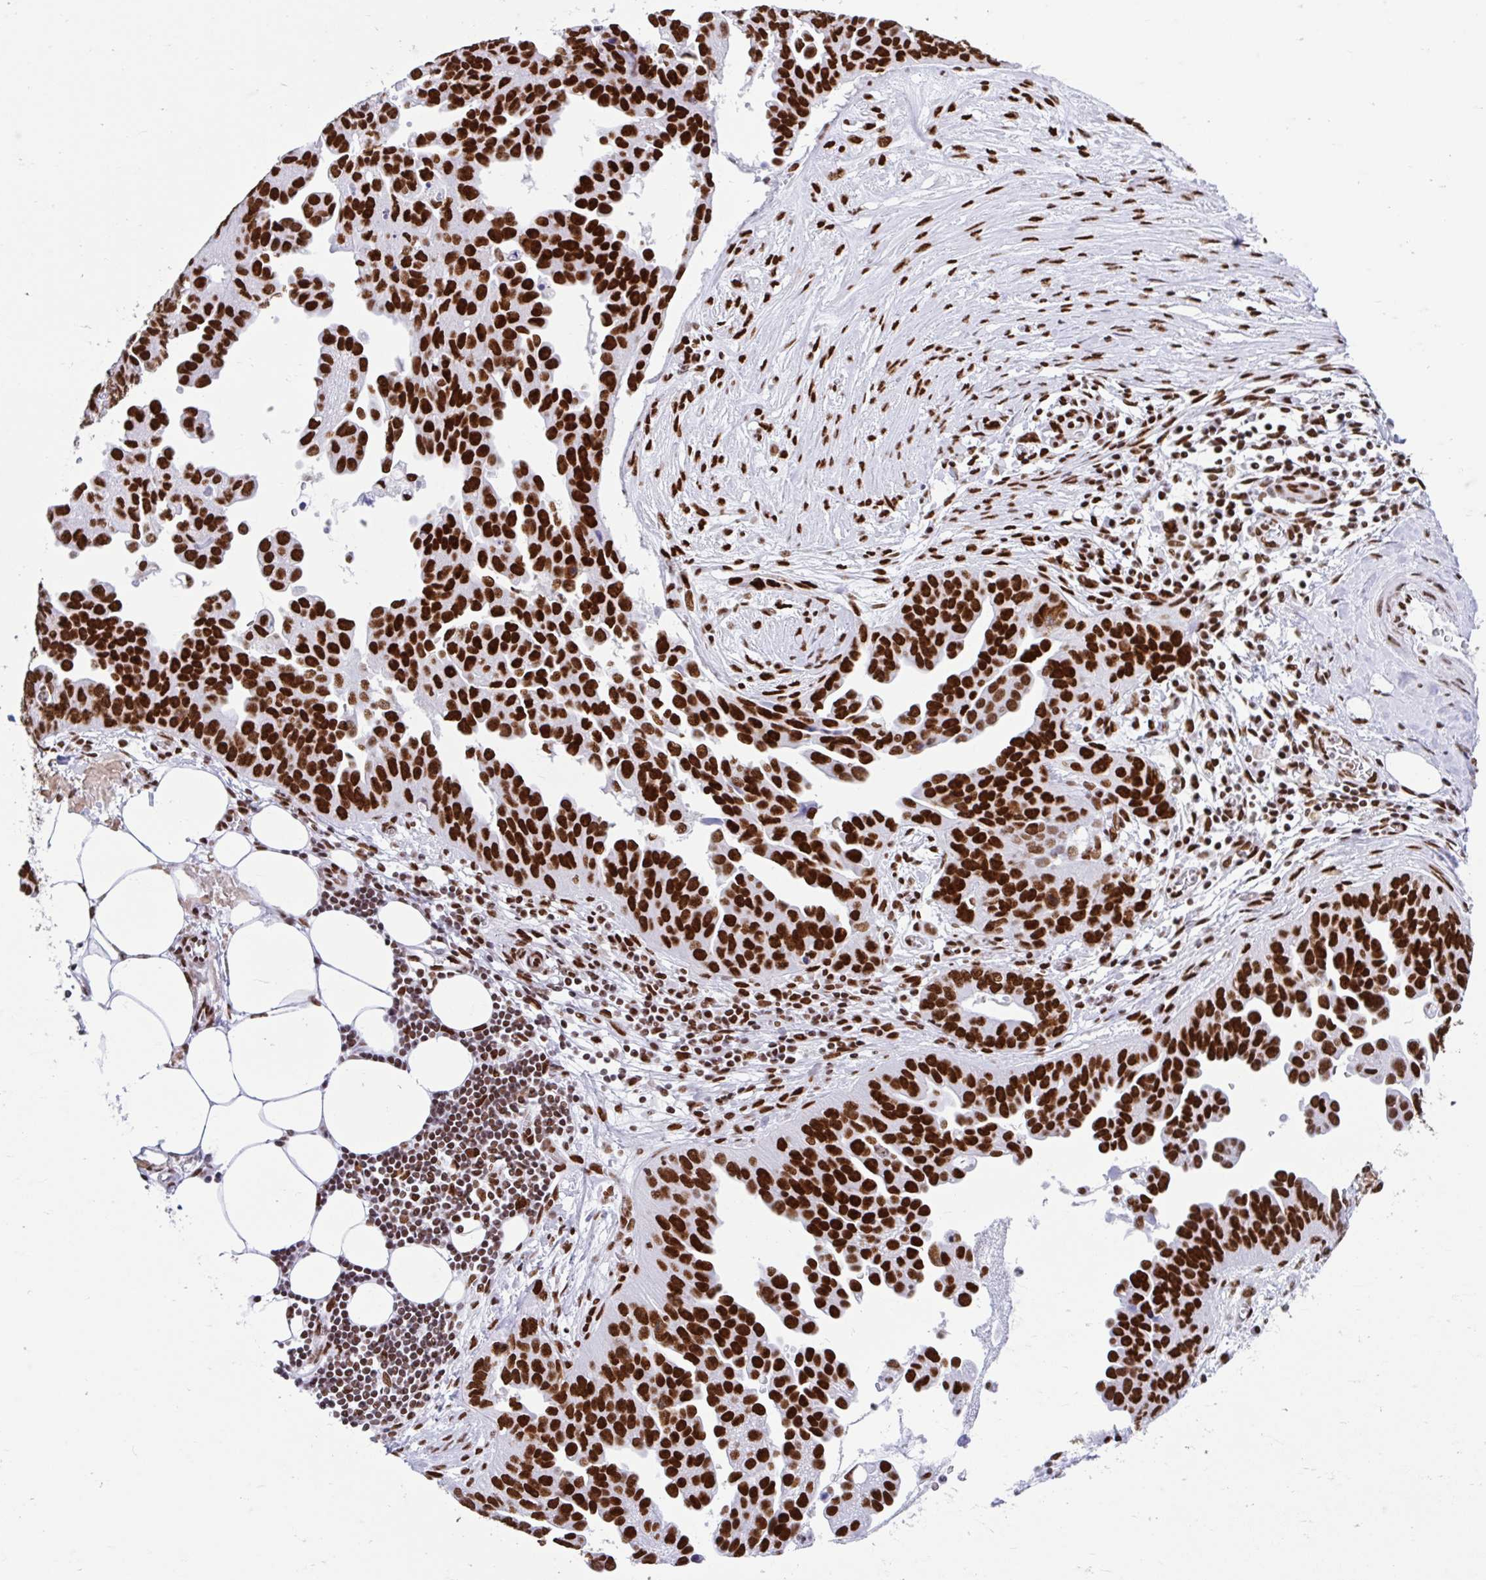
{"staining": {"intensity": "strong", "quantity": ">75%", "location": "nuclear"}, "tissue": "ovarian cancer", "cell_type": "Tumor cells", "image_type": "cancer", "snomed": [{"axis": "morphology", "description": "Cystadenocarcinoma, serous, NOS"}, {"axis": "topography", "description": "Ovary"}], "caption": "An image of human ovarian cancer (serous cystadenocarcinoma) stained for a protein exhibits strong nuclear brown staining in tumor cells.", "gene": "KHDRBS1", "patient": {"sex": "female", "age": 75}}